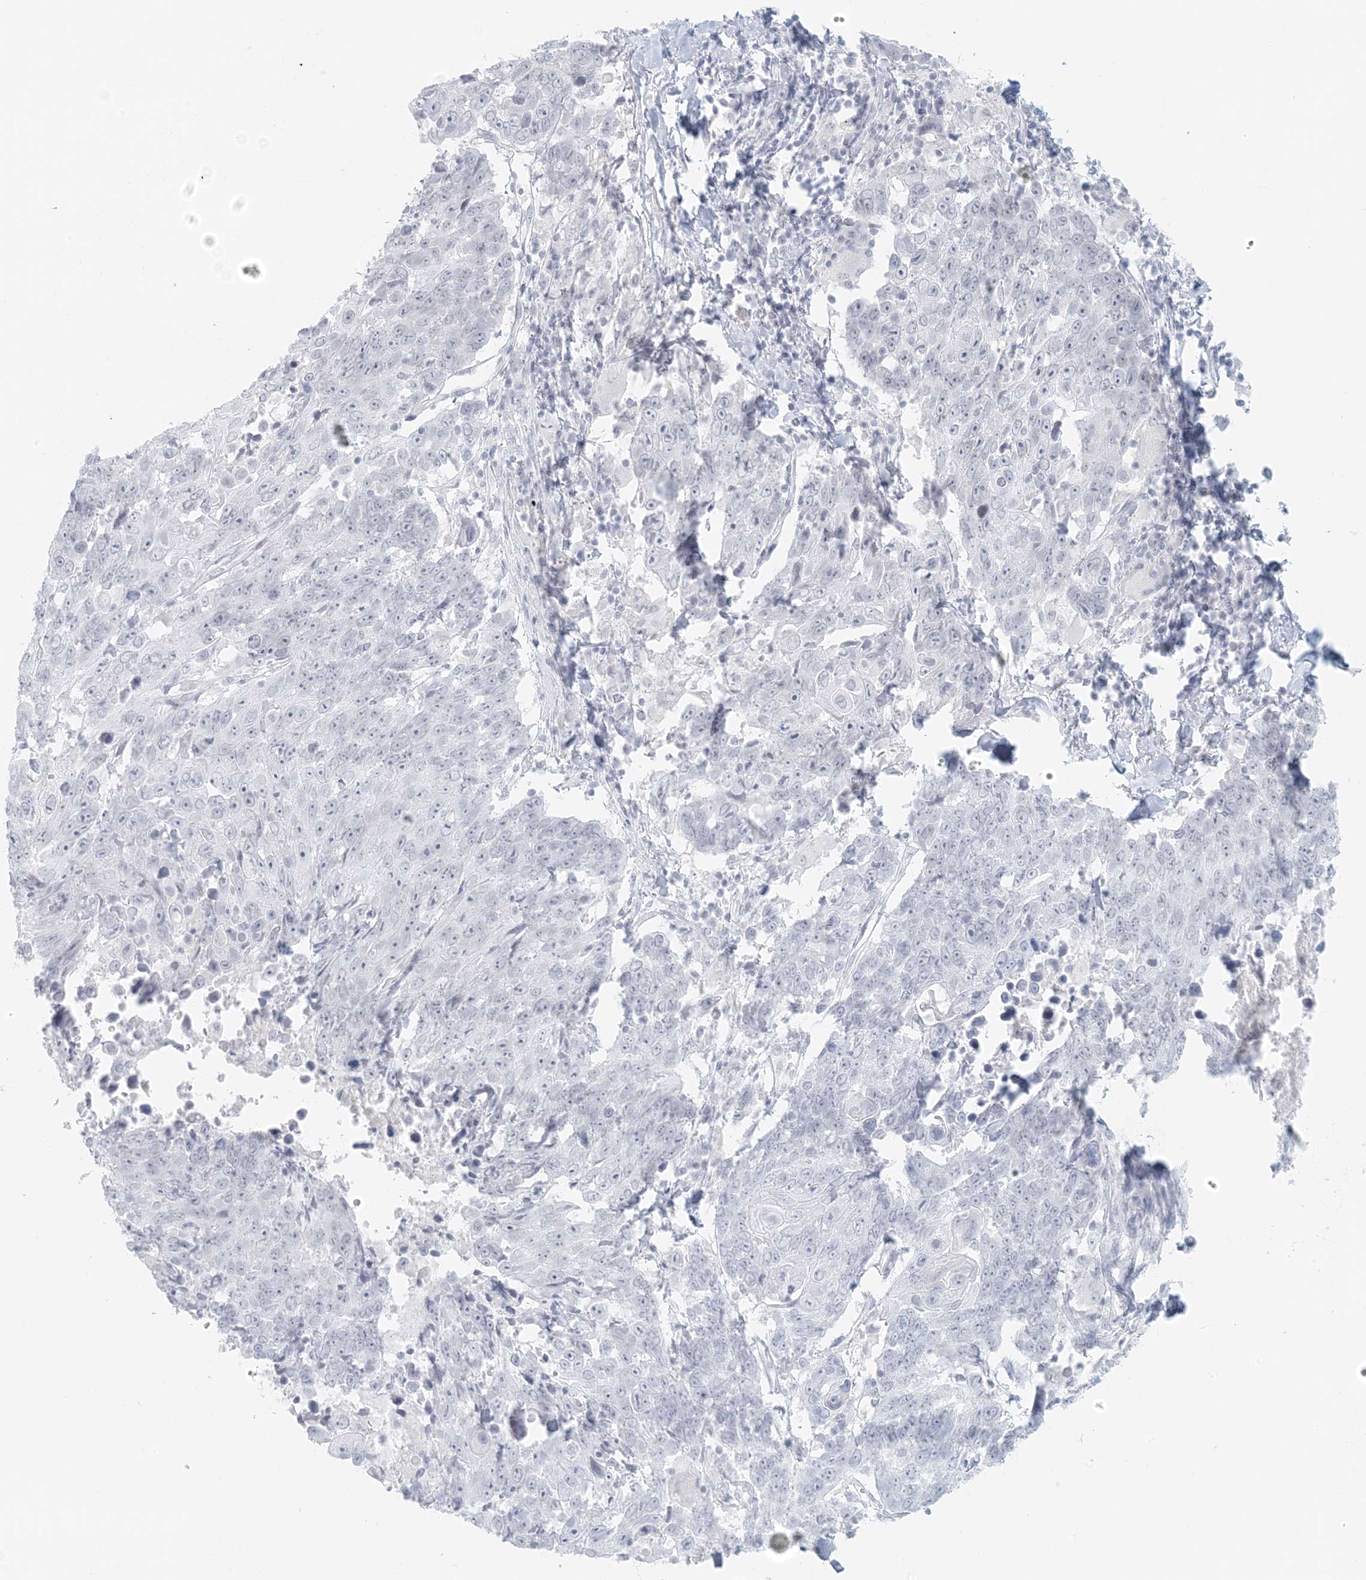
{"staining": {"intensity": "negative", "quantity": "none", "location": "none"}, "tissue": "lung cancer", "cell_type": "Tumor cells", "image_type": "cancer", "snomed": [{"axis": "morphology", "description": "Squamous cell carcinoma, NOS"}, {"axis": "topography", "description": "Lung"}], "caption": "An IHC micrograph of lung cancer is shown. There is no staining in tumor cells of lung cancer. Nuclei are stained in blue.", "gene": "LIPT1", "patient": {"sex": "male", "age": 66}}